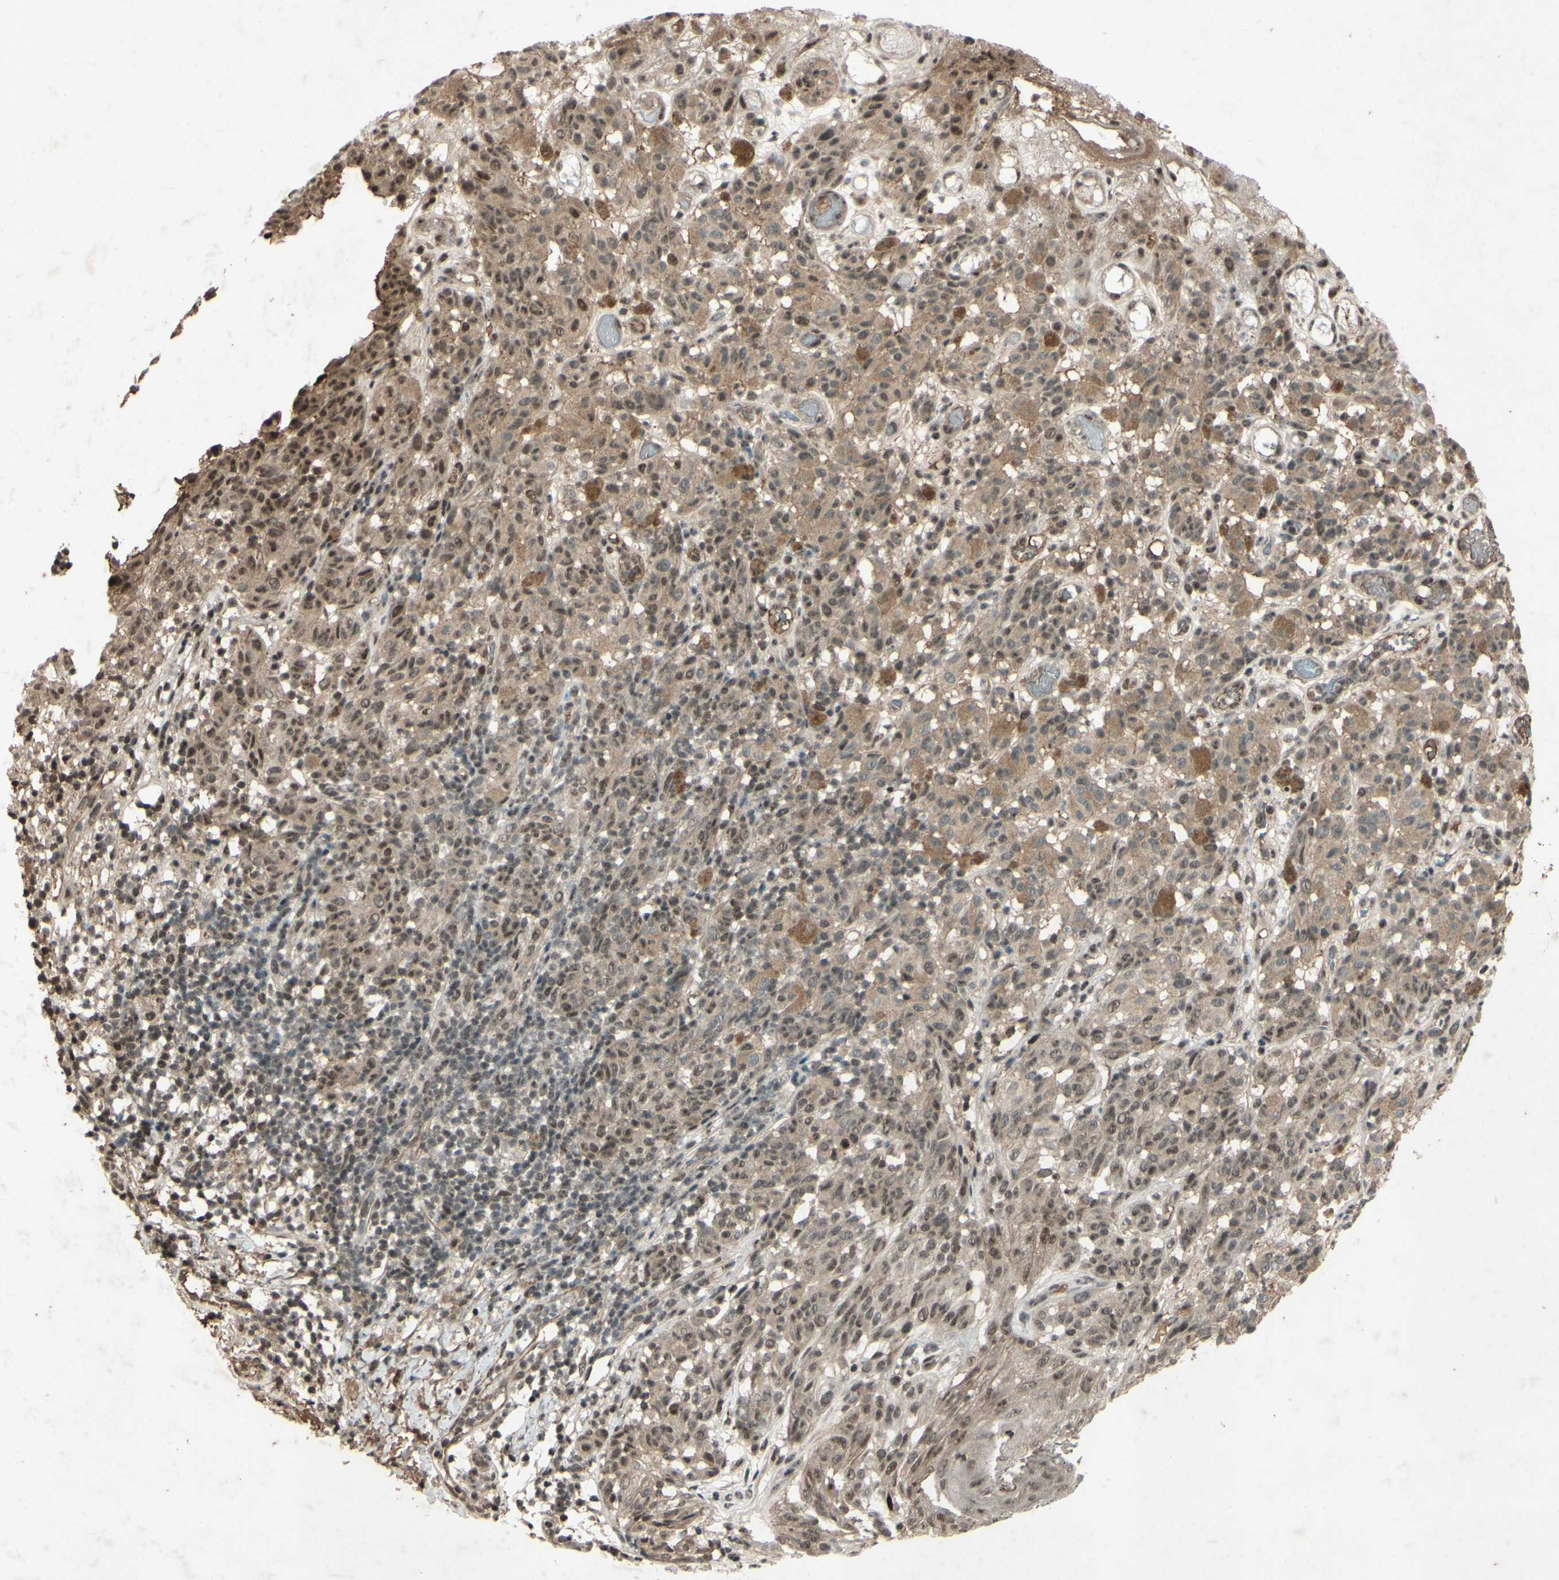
{"staining": {"intensity": "weak", "quantity": ">75%", "location": "nuclear"}, "tissue": "melanoma", "cell_type": "Tumor cells", "image_type": "cancer", "snomed": [{"axis": "morphology", "description": "Malignant melanoma, NOS"}, {"axis": "topography", "description": "Skin"}], "caption": "There is low levels of weak nuclear positivity in tumor cells of malignant melanoma, as demonstrated by immunohistochemical staining (brown color).", "gene": "SNW1", "patient": {"sex": "female", "age": 46}}